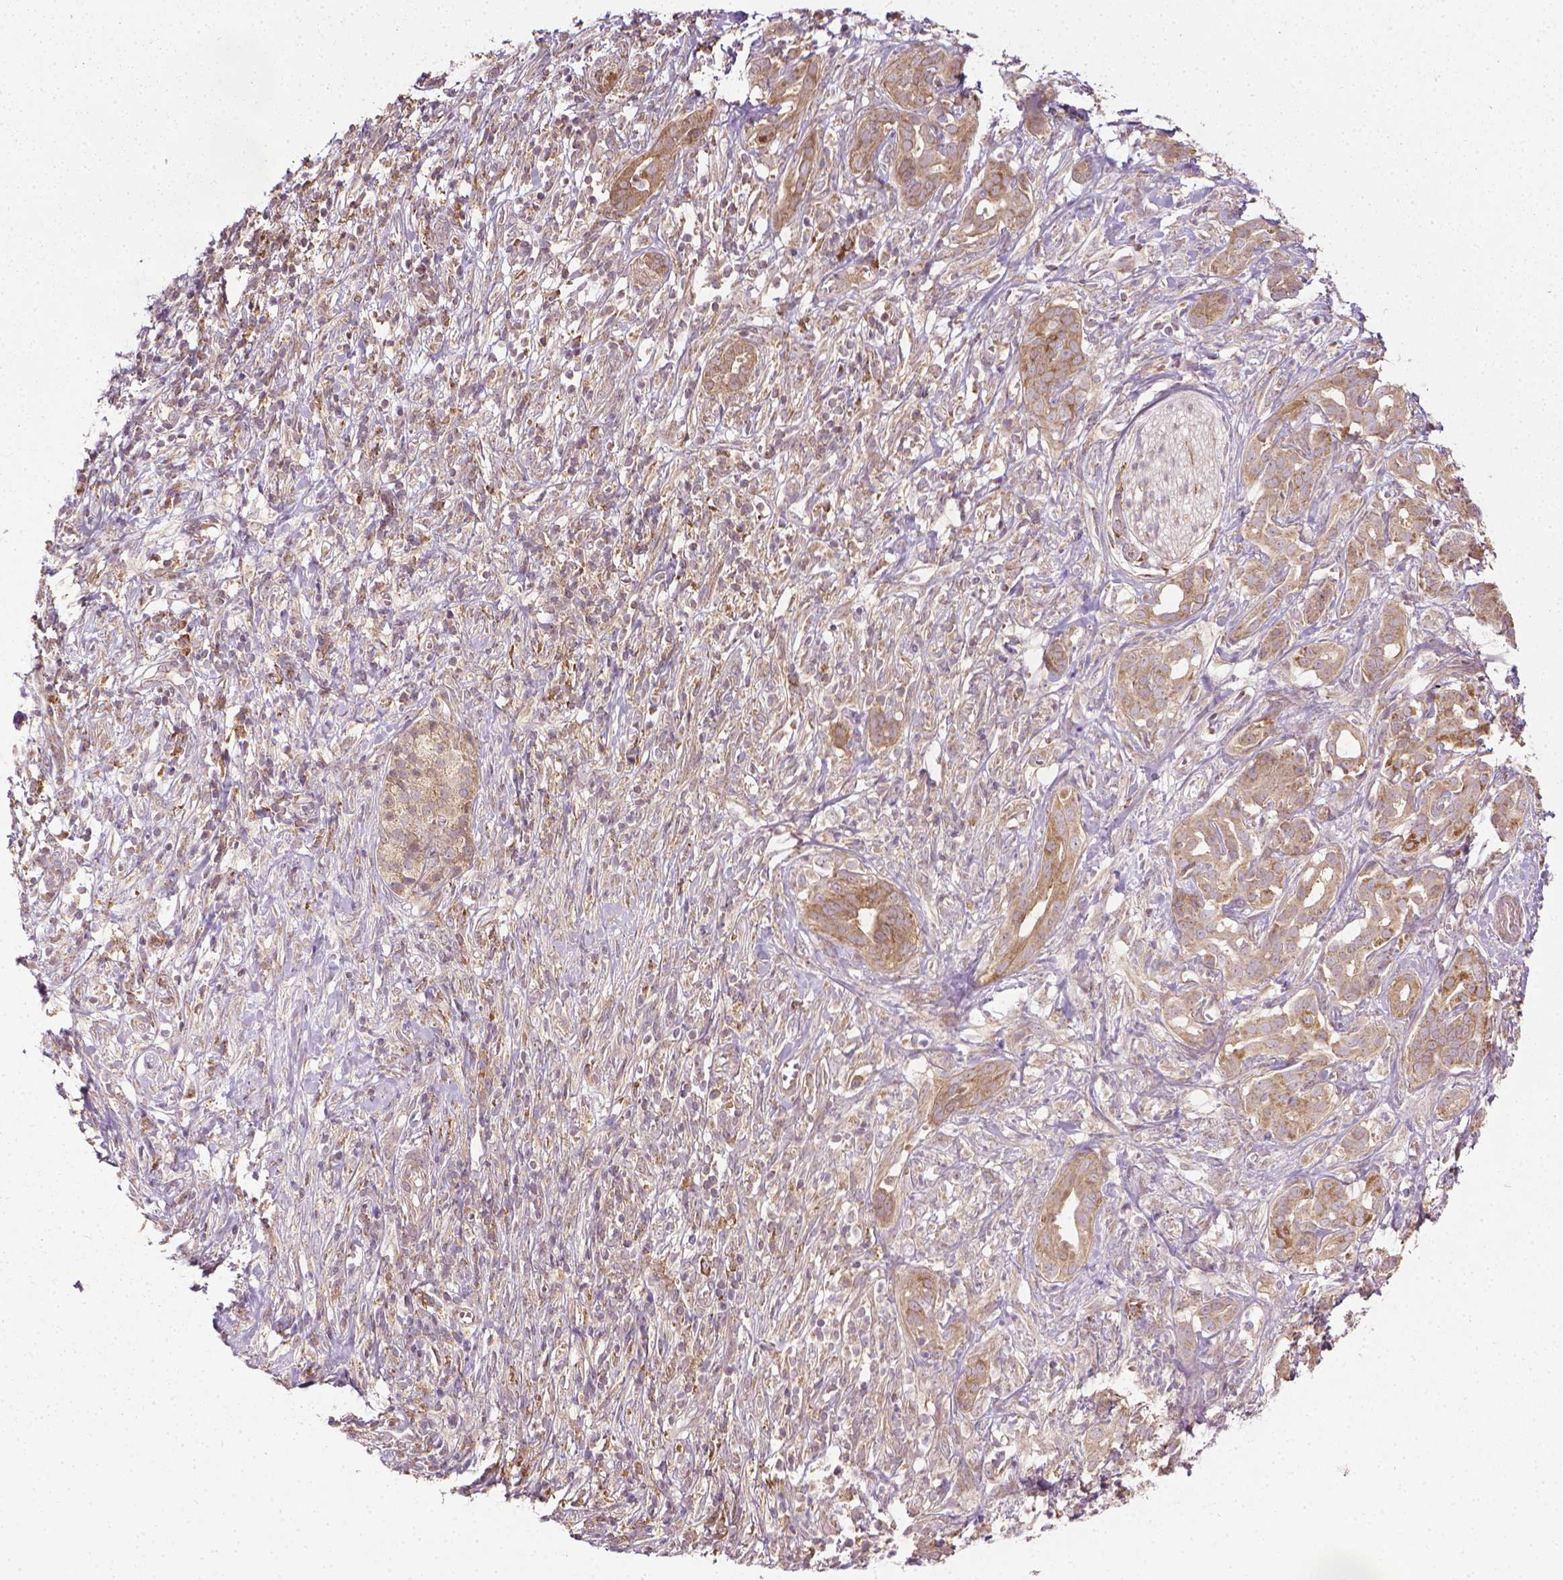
{"staining": {"intensity": "moderate", "quantity": ">75%", "location": "cytoplasmic/membranous"}, "tissue": "pancreatic cancer", "cell_type": "Tumor cells", "image_type": "cancer", "snomed": [{"axis": "morphology", "description": "Adenocarcinoma, NOS"}, {"axis": "topography", "description": "Pancreas"}], "caption": "Immunohistochemistry (IHC) of human adenocarcinoma (pancreatic) exhibits medium levels of moderate cytoplasmic/membranous expression in approximately >75% of tumor cells.", "gene": "PRAG1", "patient": {"sex": "male", "age": 61}}